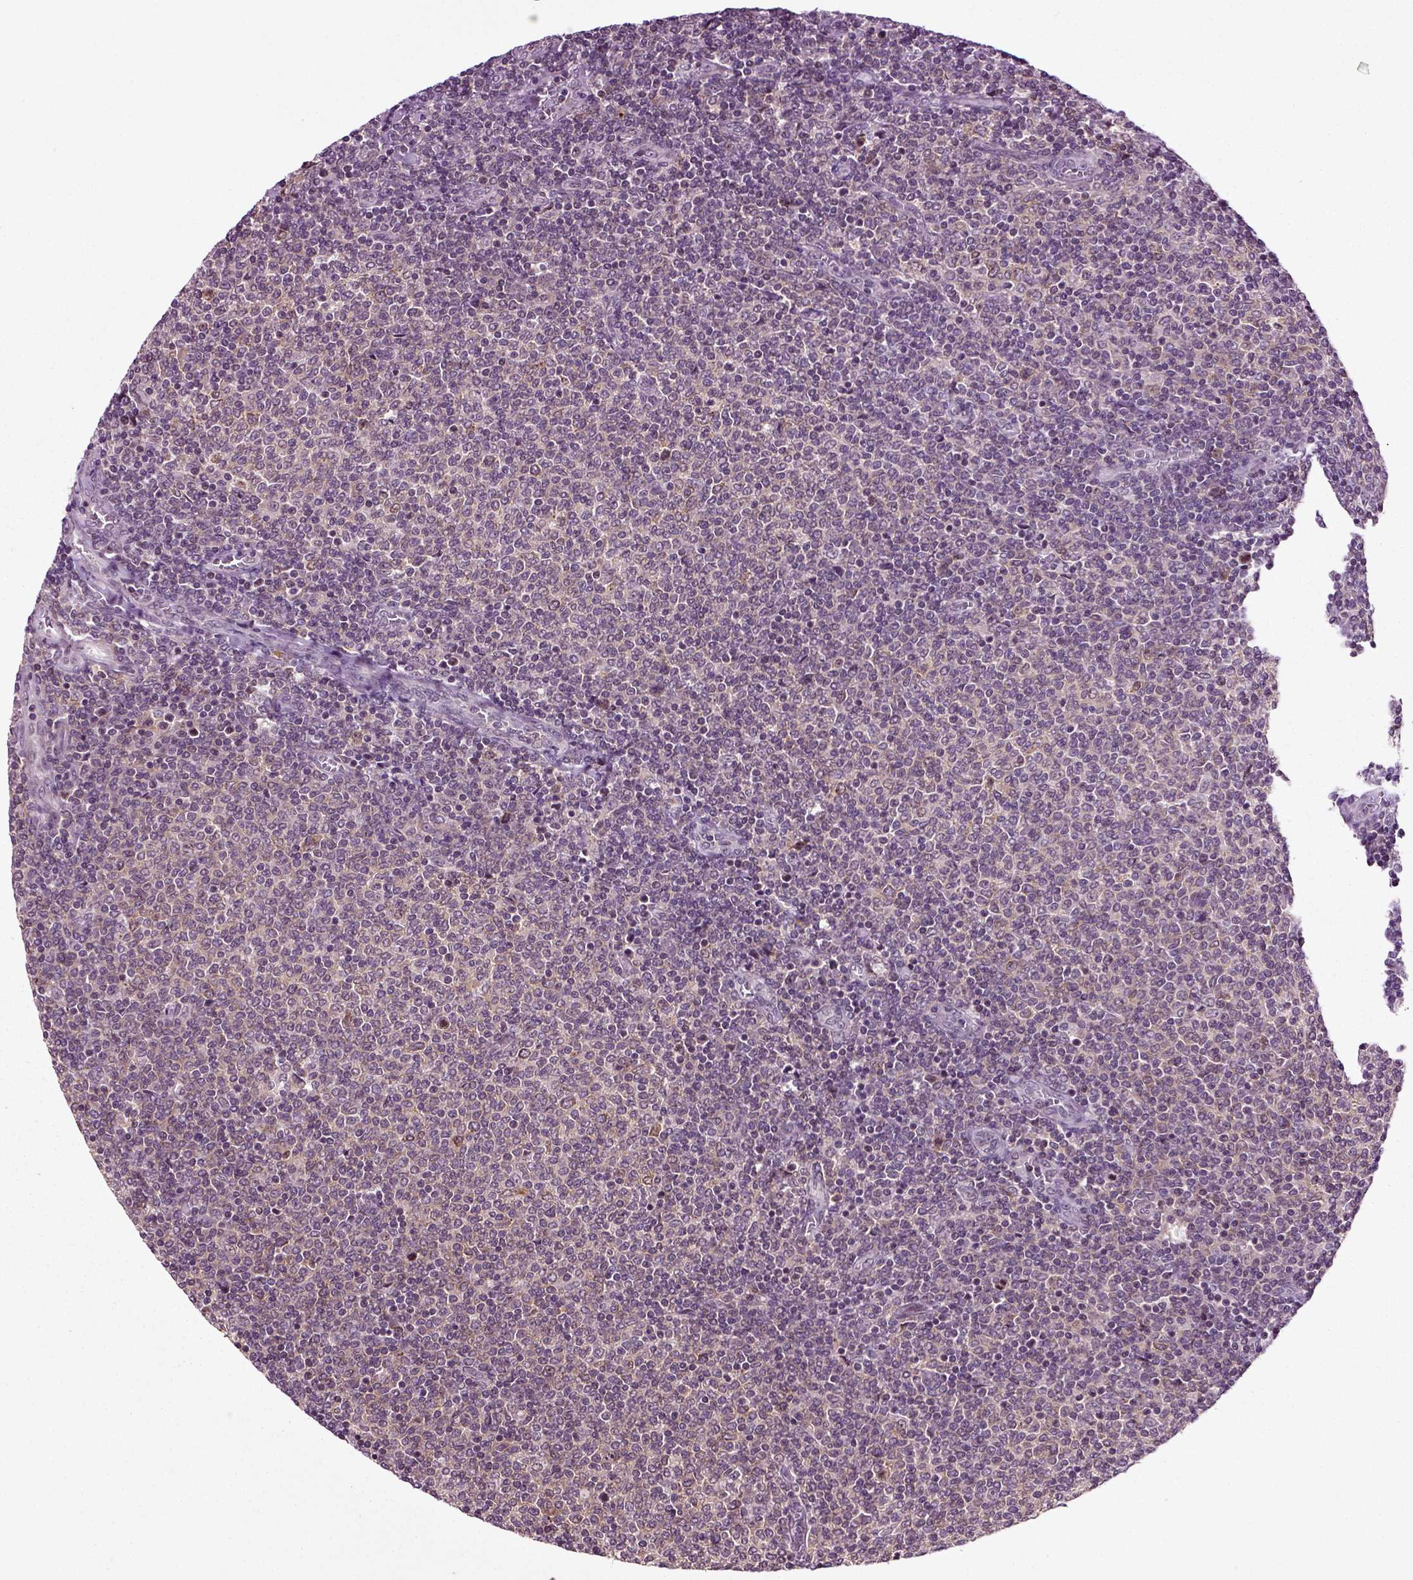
{"staining": {"intensity": "negative", "quantity": "none", "location": "none"}, "tissue": "lymphoma", "cell_type": "Tumor cells", "image_type": "cancer", "snomed": [{"axis": "morphology", "description": "Malignant lymphoma, non-Hodgkin's type, Low grade"}, {"axis": "topography", "description": "Lymph node"}], "caption": "A high-resolution micrograph shows immunohistochemistry staining of lymphoma, which exhibits no significant expression in tumor cells.", "gene": "KNSTRN", "patient": {"sex": "male", "age": 52}}